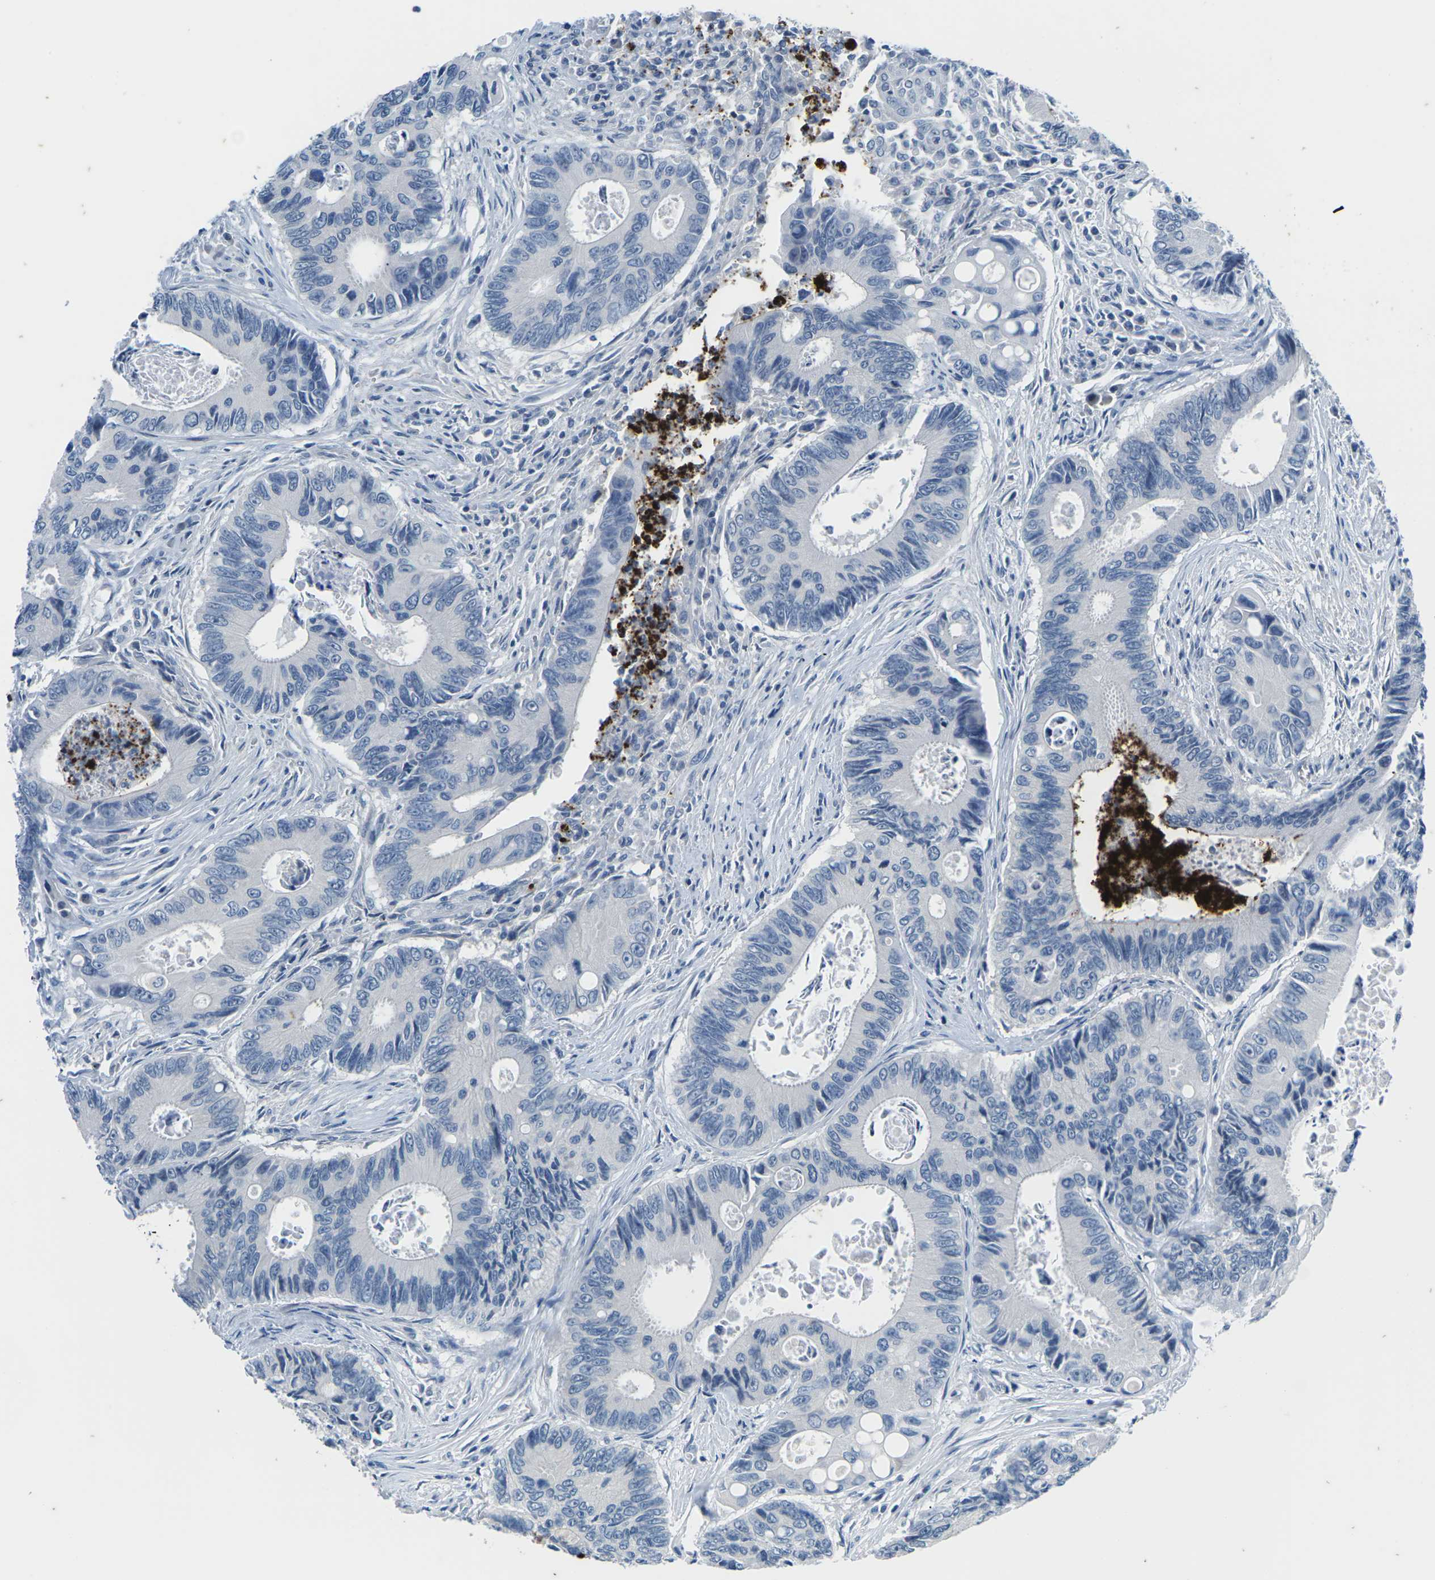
{"staining": {"intensity": "negative", "quantity": "none", "location": "none"}, "tissue": "colorectal cancer", "cell_type": "Tumor cells", "image_type": "cancer", "snomed": [{"axis": "morphology", "description": "Inflammation, NOS"}, {"axis": "morphology", "description": "Adenocarcinoma, NOS"}, {"axis": "topography", "description": "Colon"}], "caption": "This is an IHC image of human adenocarcinoma (colorectal). There is no staining in tumor cells.", "gene": "UMOD", "patient": {"sex": "male", "age": 72}}